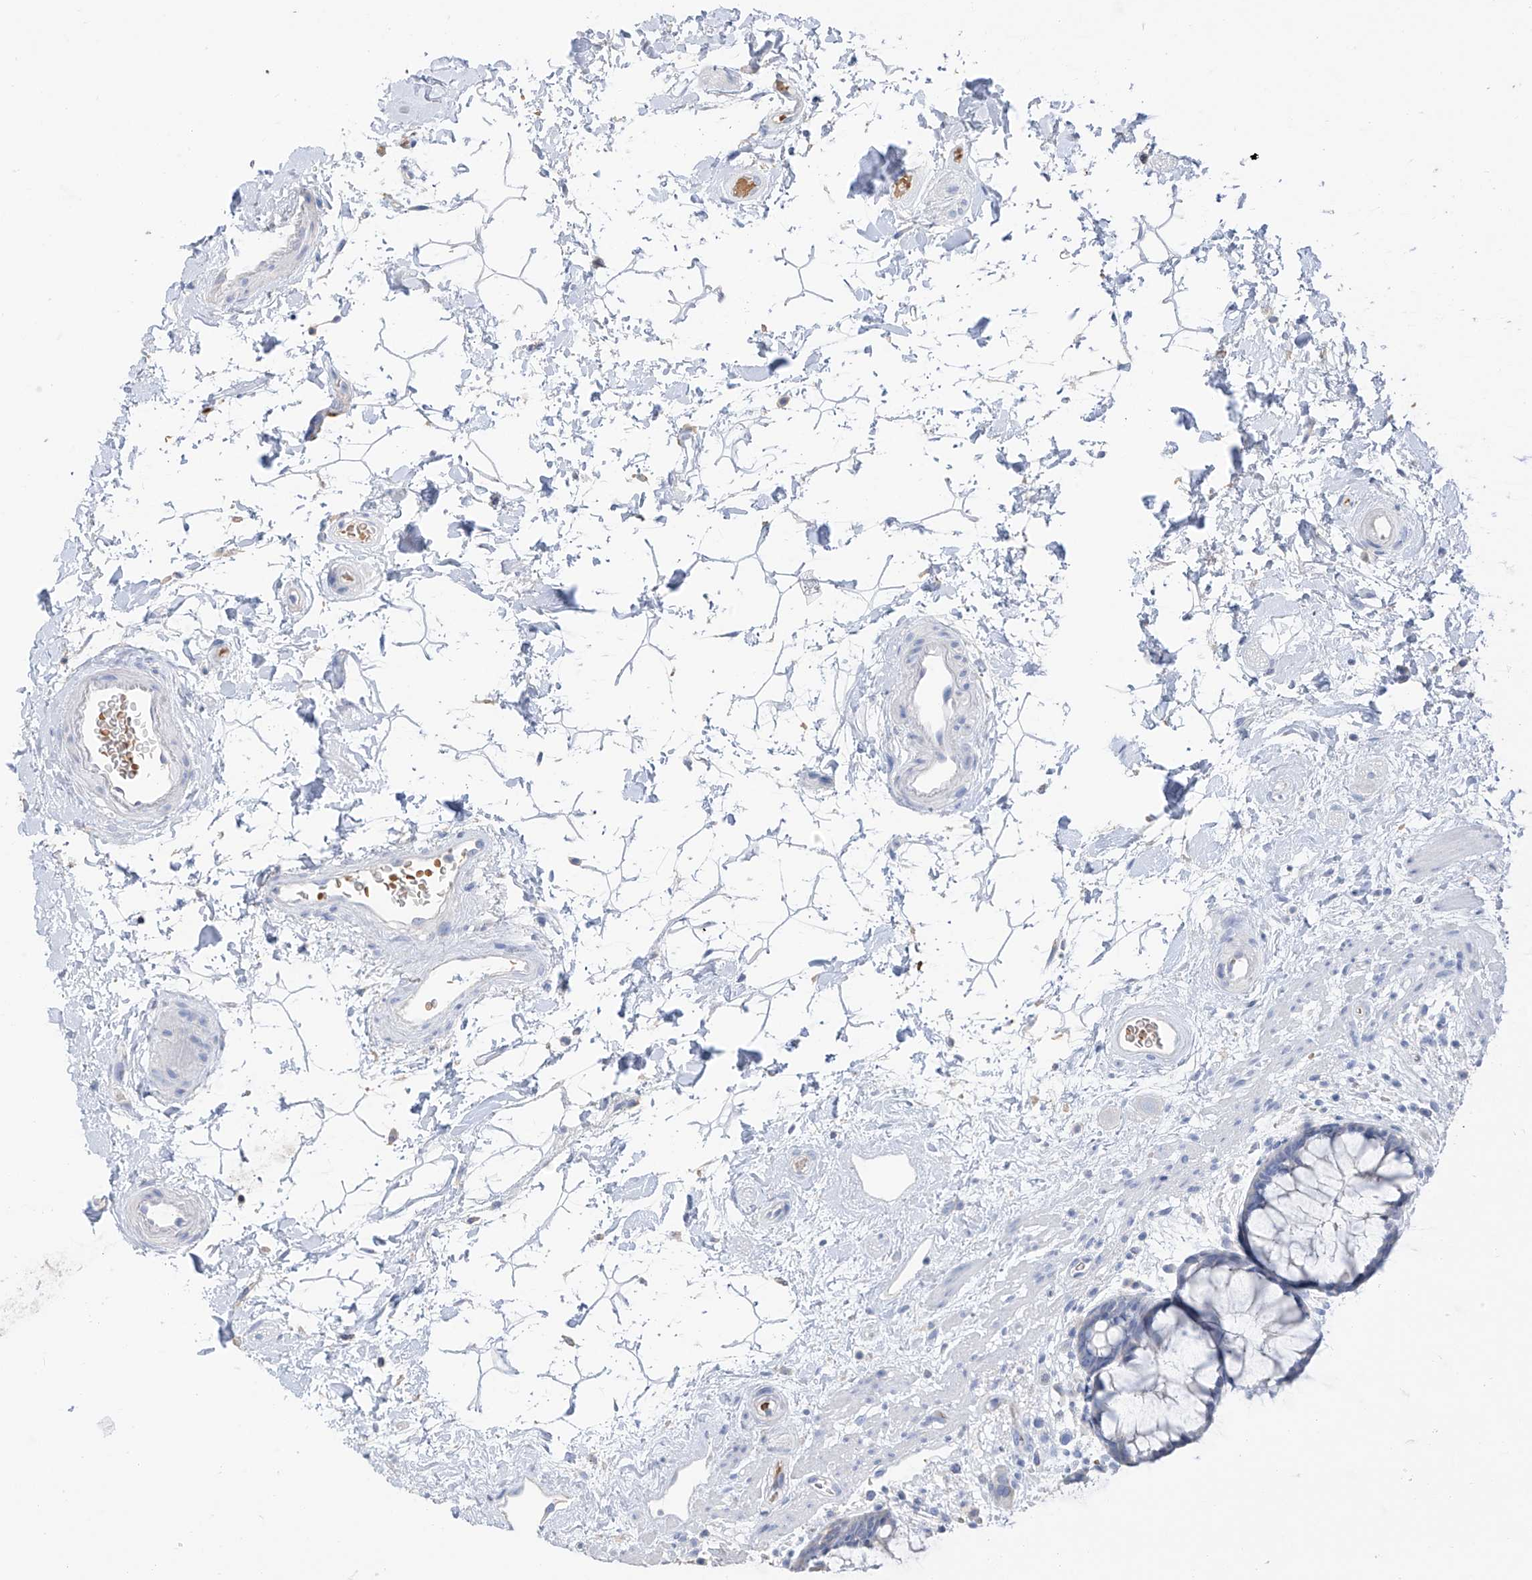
{"staining": {"intensity": "negative", "quantity": "none", "location": "none"}, "tissue": "rectum", "cell_type": "Glandular cells", "image_type": "normal", "snomed": [{"axis": "morphology", "description": "Normal tissue, NOS"}, {"axis": "topography", "description": "Rectum"}], "caption": "Immunohistochemical staining of unremarkable human rectum exhibits no significant staining in glandular cells.", "gene": "PAFAH1B3", "patient": {"sex": "male", "age": 51}}